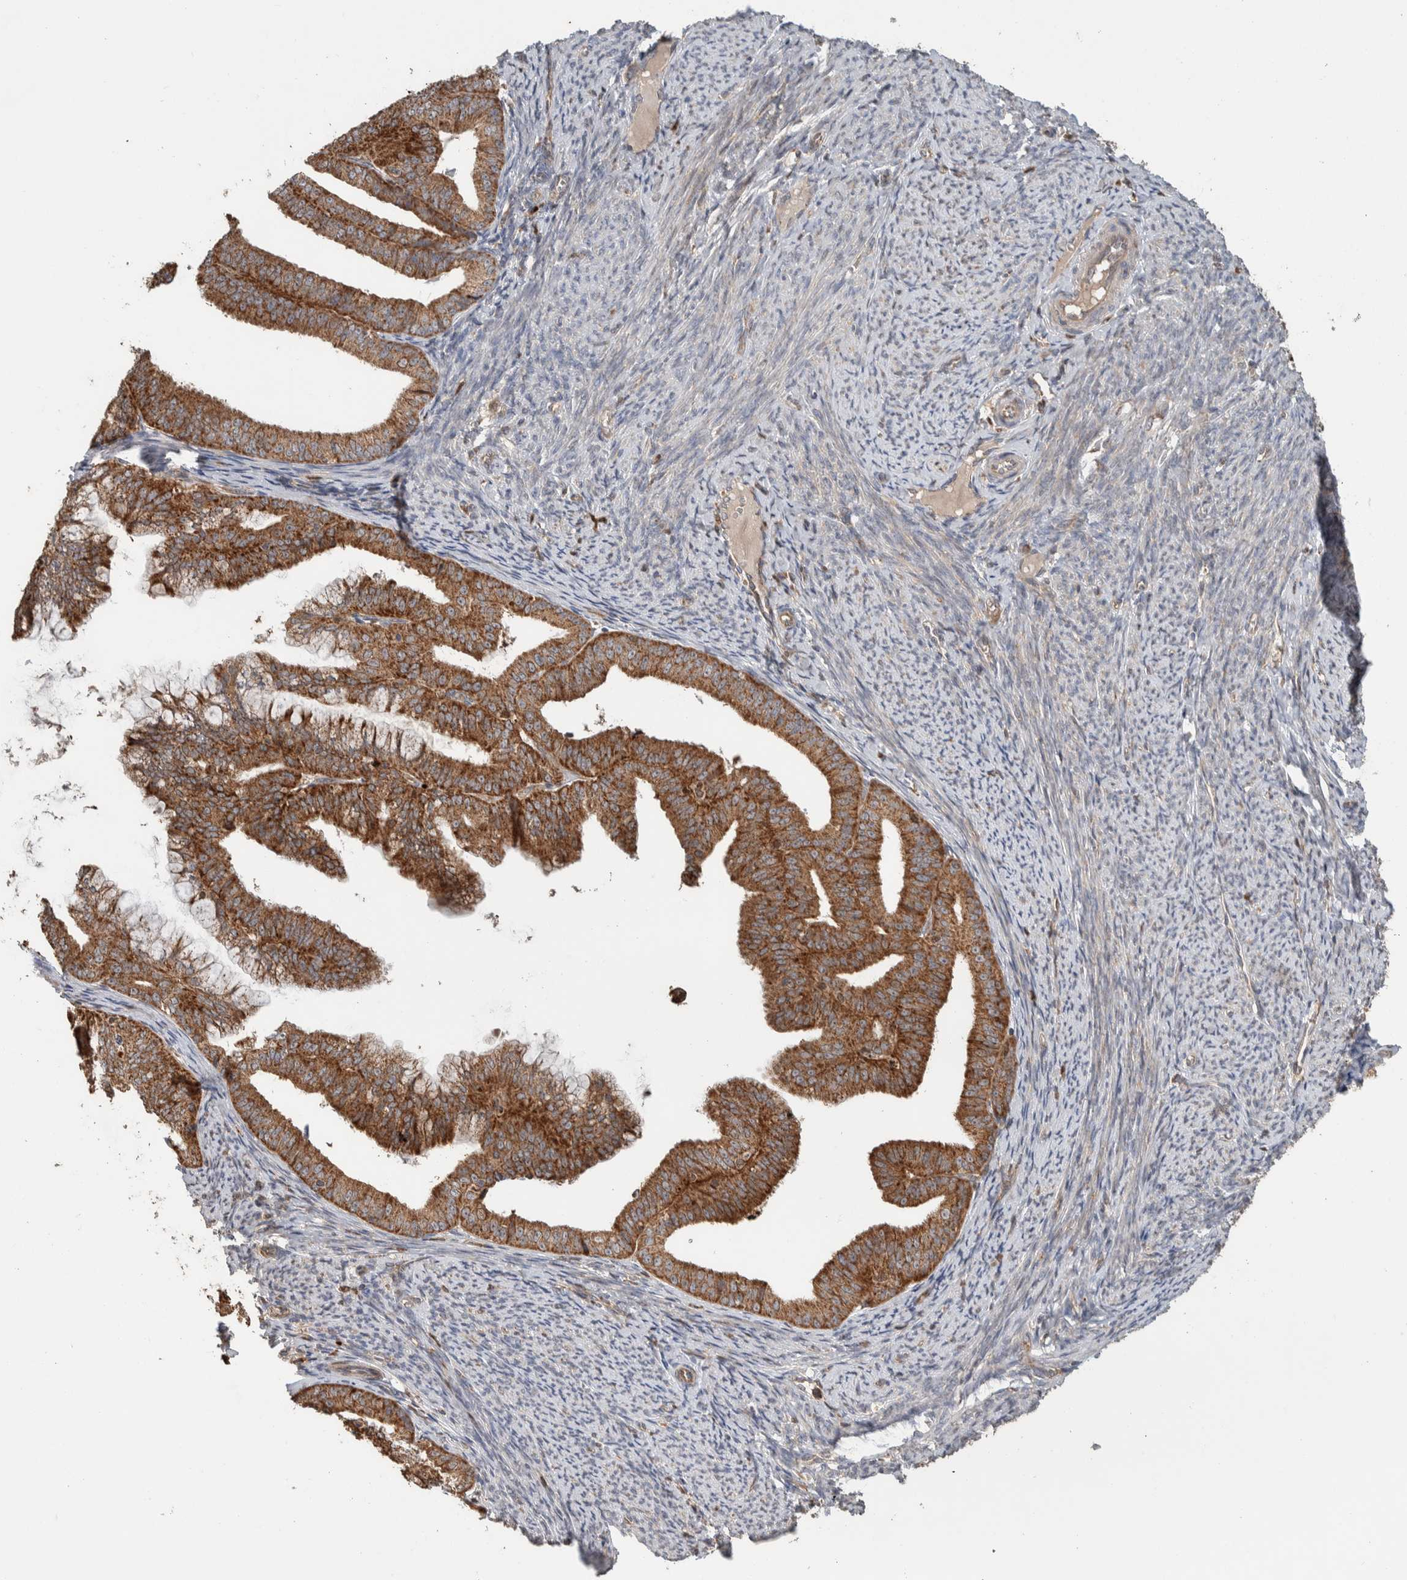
{"staining": {"intensity": "strong", "quantity": ">75%", "location": "cytoplasmic/membranous"}, "tissue": "endometrial cancer", "cell_type": "Tumor cells", "image_type": "cancer", "snomed": [{"axis": "morphology", "description": "Adenocarcinoma, NOS"}, {"axis": "topography", "description": "Endometrium"}], "caption": "Brown immunohistochemical staining in adenocarcinoma (endometrial) displays strong cytoplasmic/membranous staining in approximately >75% of tumor cells. (Stains: DAB (3,3'-diaminobenzidine) in brown, nuclei in blue, Microscopy: brightfield microscopy at high magnification).", "gene": "VPS53", "patient": {"sex": "female", "age": 63}}